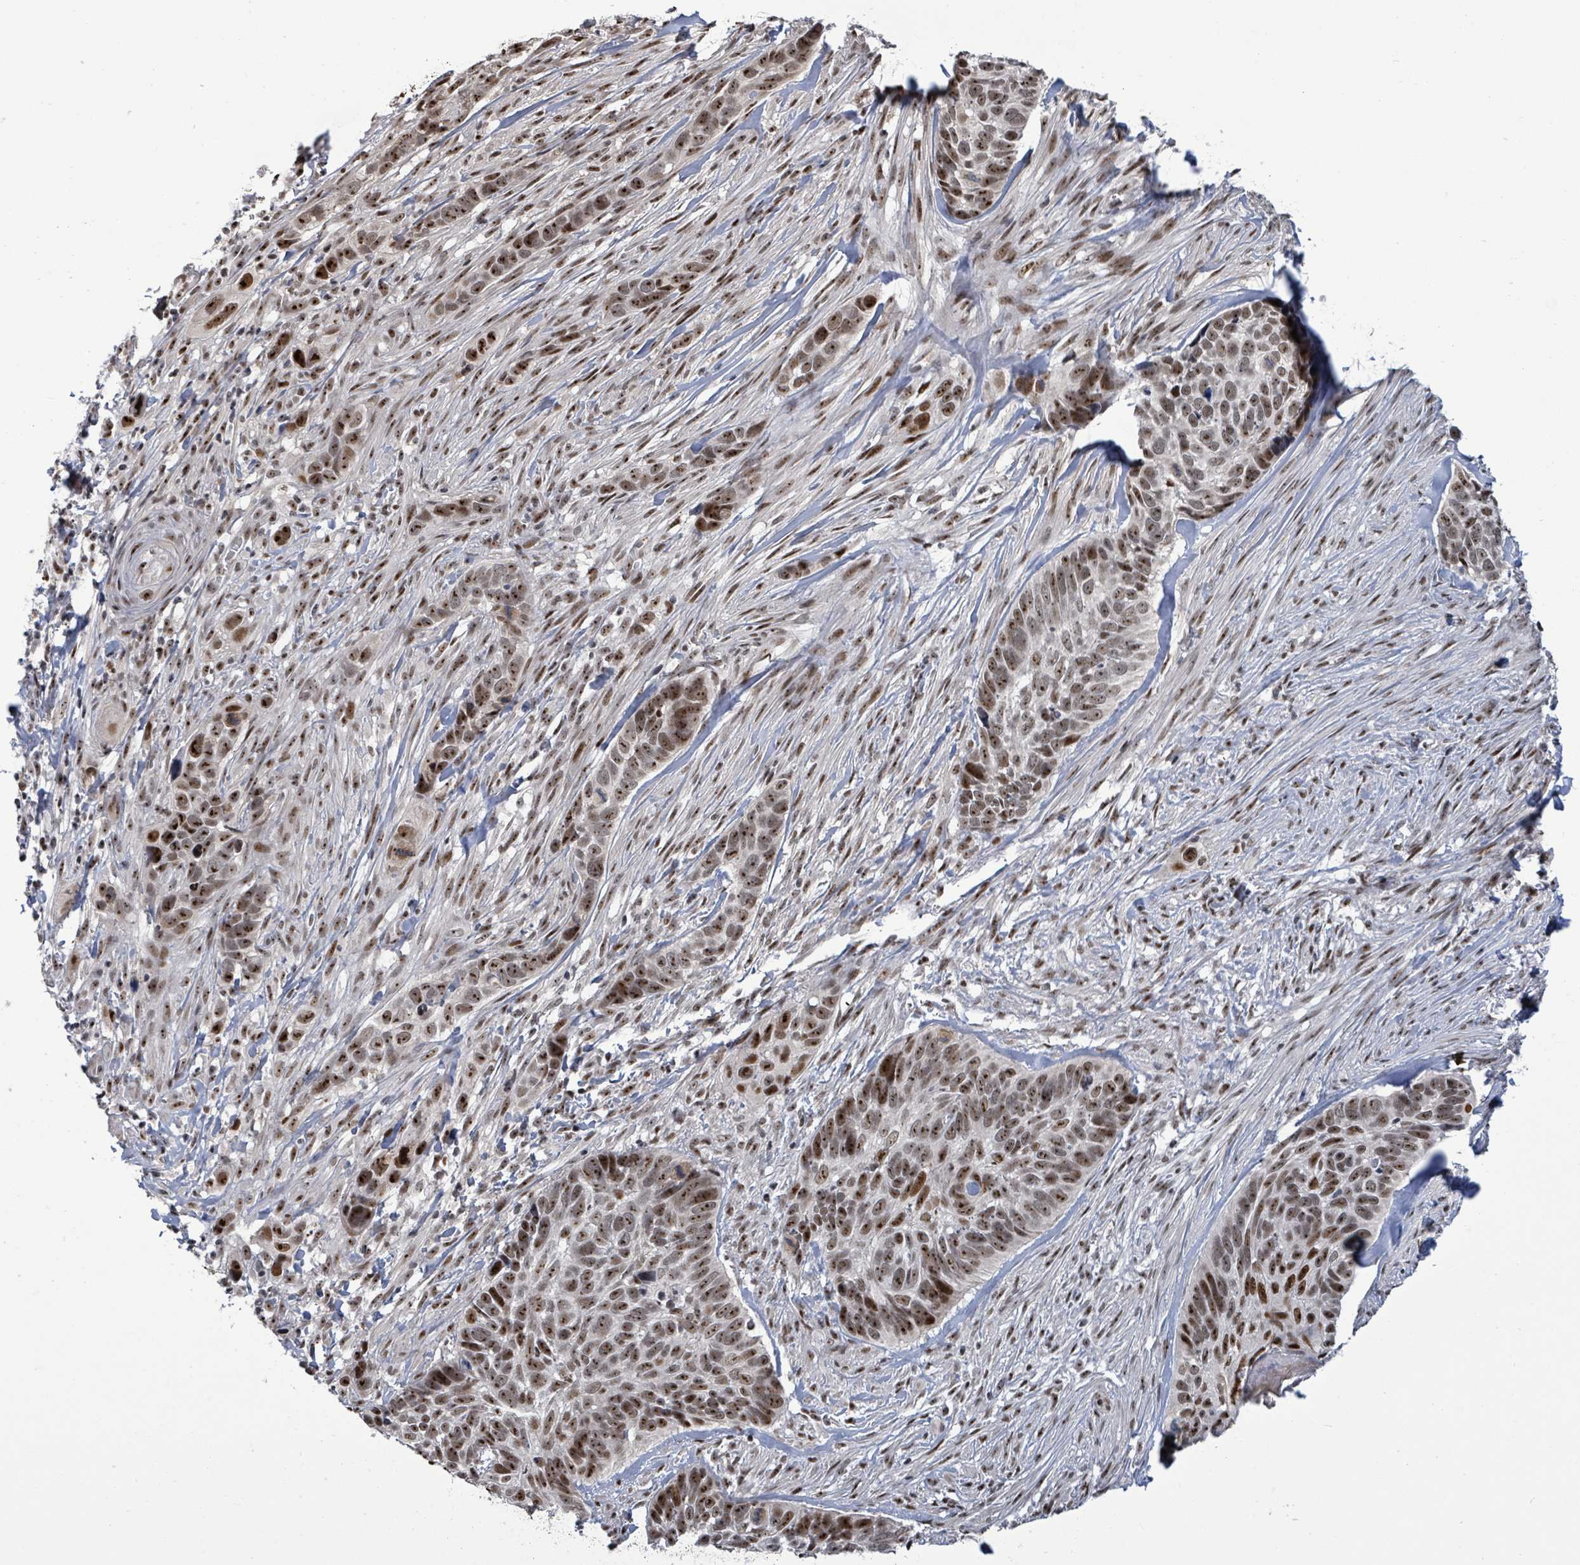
{"staining": {"intensity": "strong", "quantity": ">75%", "location": "nuclear"}, "tissue": "skin cancer", "cell_type": "Tumor cells", "image_type": "cancer", "snomed": [{"axis": "morphology", "description": "Basal cell carcinoma"}, {"axis": "topography", "description": "Skin"}], "caption": "High-magnification brightfield microscopy of basal cell carcinoma (skin) stained with DAB (brown) and counterstained with hematoxylin (blue). tumor cells exhibit strong nuclear staining is present in about>75% of cells. The protein is shown in brown color, while the nuclei are stained blue.", "gene": "RRN3", "patient": {"sex": "female", "age": 82}}